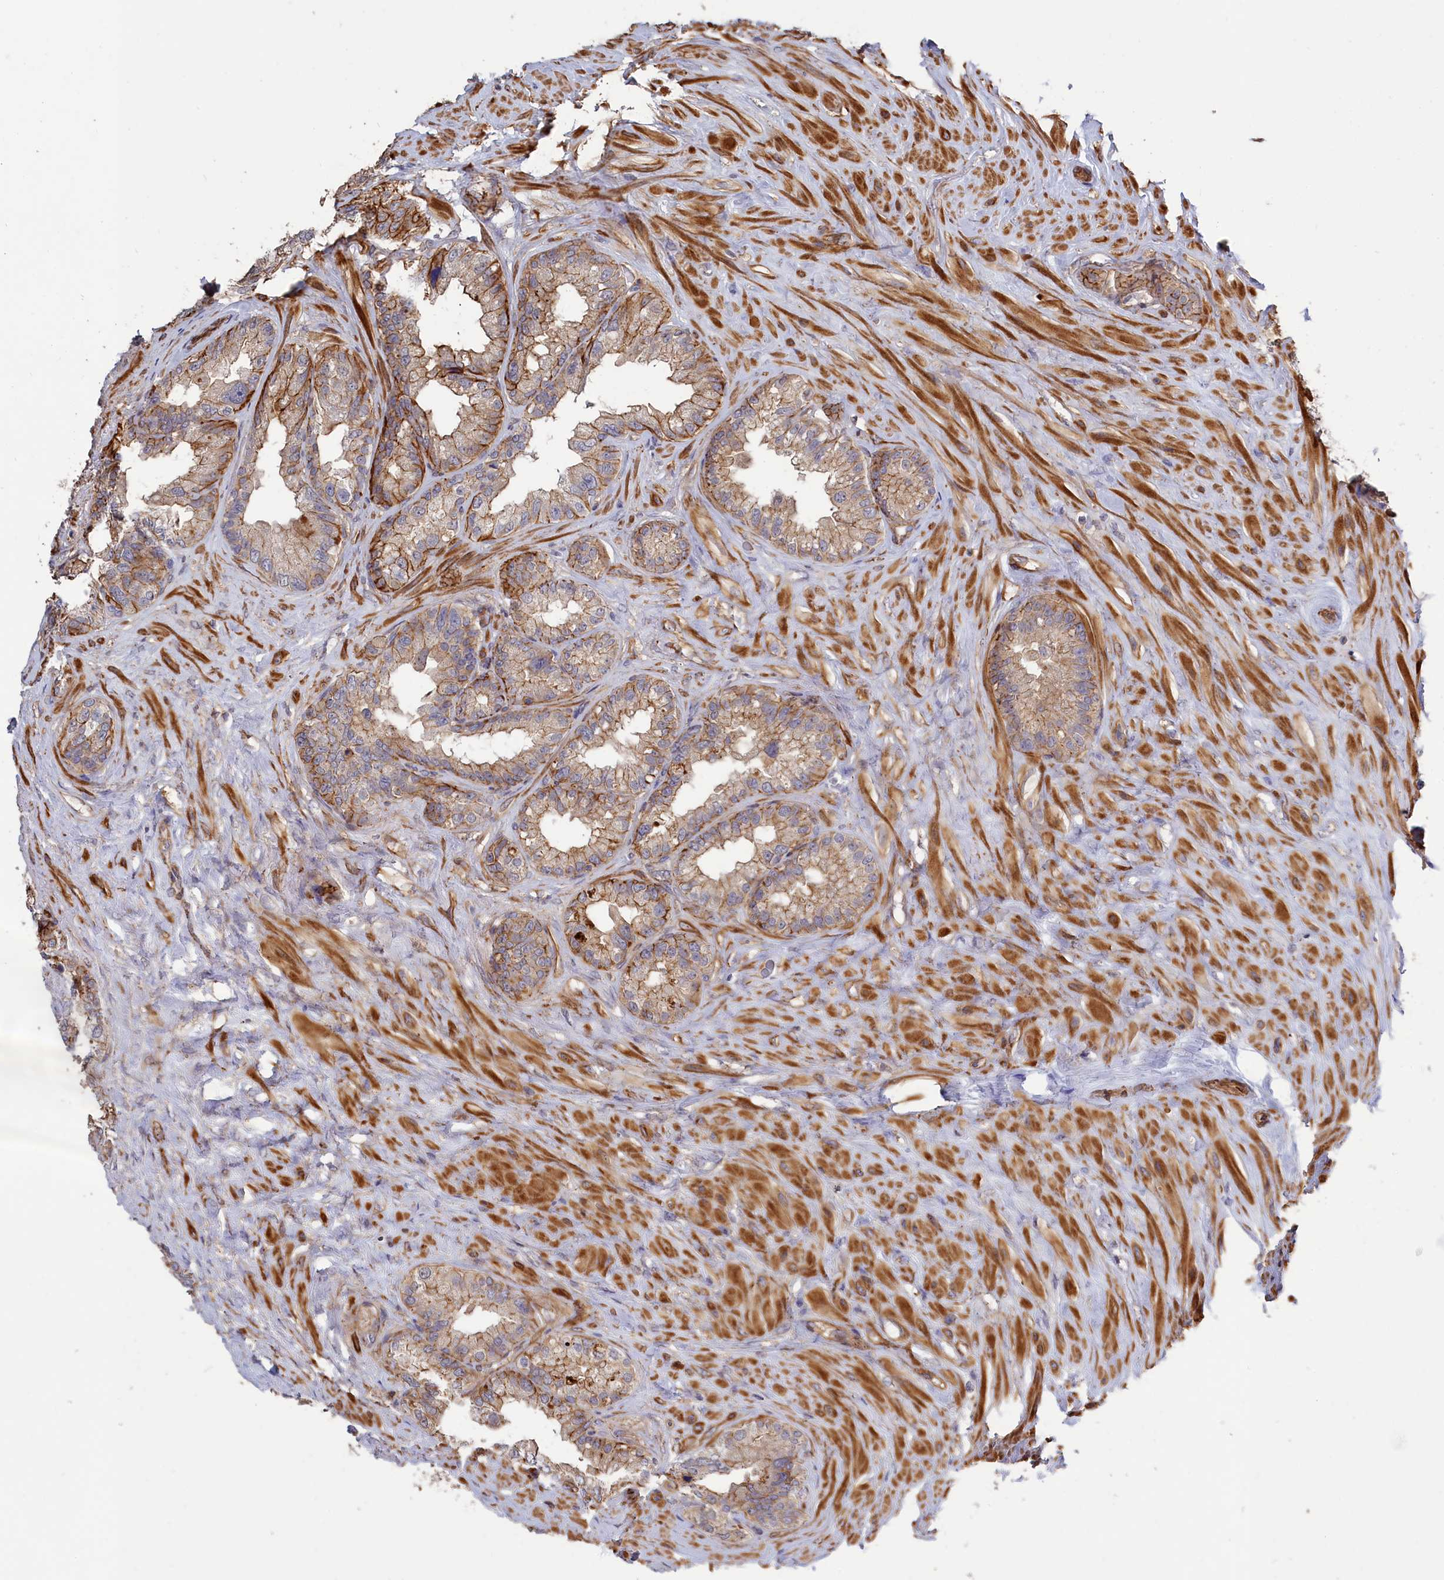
{"staining": {"intensity": "moderate", "quantity": "<25%", "location": "cytoplasmic/membranous"}, "tissue": "seminal vesicle", "cell_type": "Glandular cells", "image_type": "normal", "snomed": [{"axis": "morphology", "description": "Normal tissue, NOS"}, {"axis": "topography", "description": "Seminal veicle"}], "caption": "Immunohistochemistry (IHC) (DAB (3,3'-diaminobenzidine)) staining of unremarkable seminal vesicle exhibits moderate cytoplasmic/membranous protein staining in approximately <25% of glandular cells.", "gene": "ANKRD27", "patient": {"sex": "male", "age": 80}}